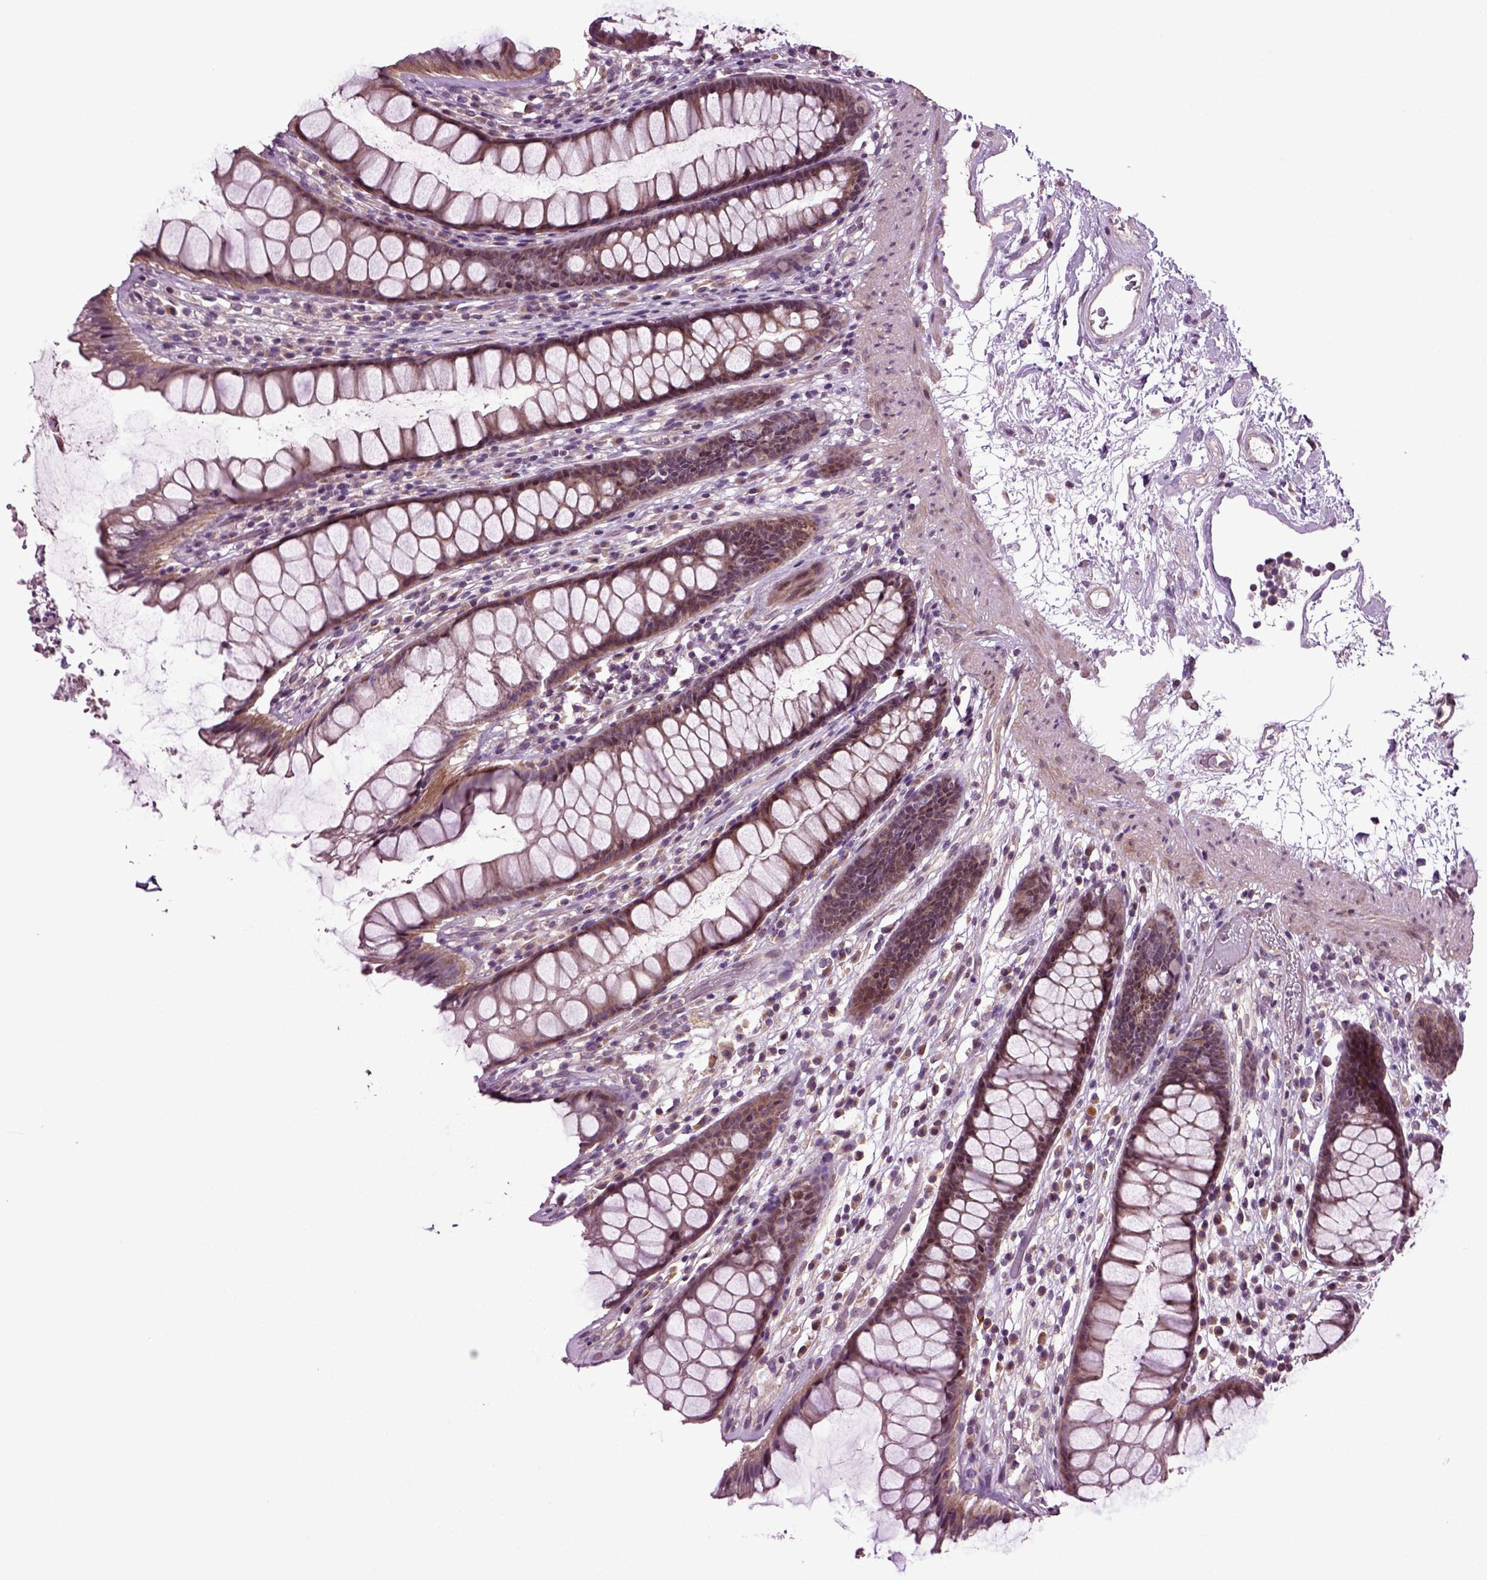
{"staining": {"intensity": "moderate", "quantity": ">75%", "location": "cytoplasmic/membranous"}, "tissue": "rectum", "cell_type": "Glandular cells", "image_type": "normal", "snomed": [{"axis": "morphology", "description": "Normal tissue, NOS"}, {"axis": "topography", "description": "Rectum"}], "caption": "Protein staining by immunohistochemistry displays moderate cytoplasmic/membranous positivity in about >75% of glandular cells in unremarkable rectum. Using DAB (3,3'-diaminobenzidine) (brown) and hematoxylin (blue) stains, captured at high magnification using brightfield microscopy.", "gene": "HAGHL", "patient": {"sex": "male", "age": 72}}